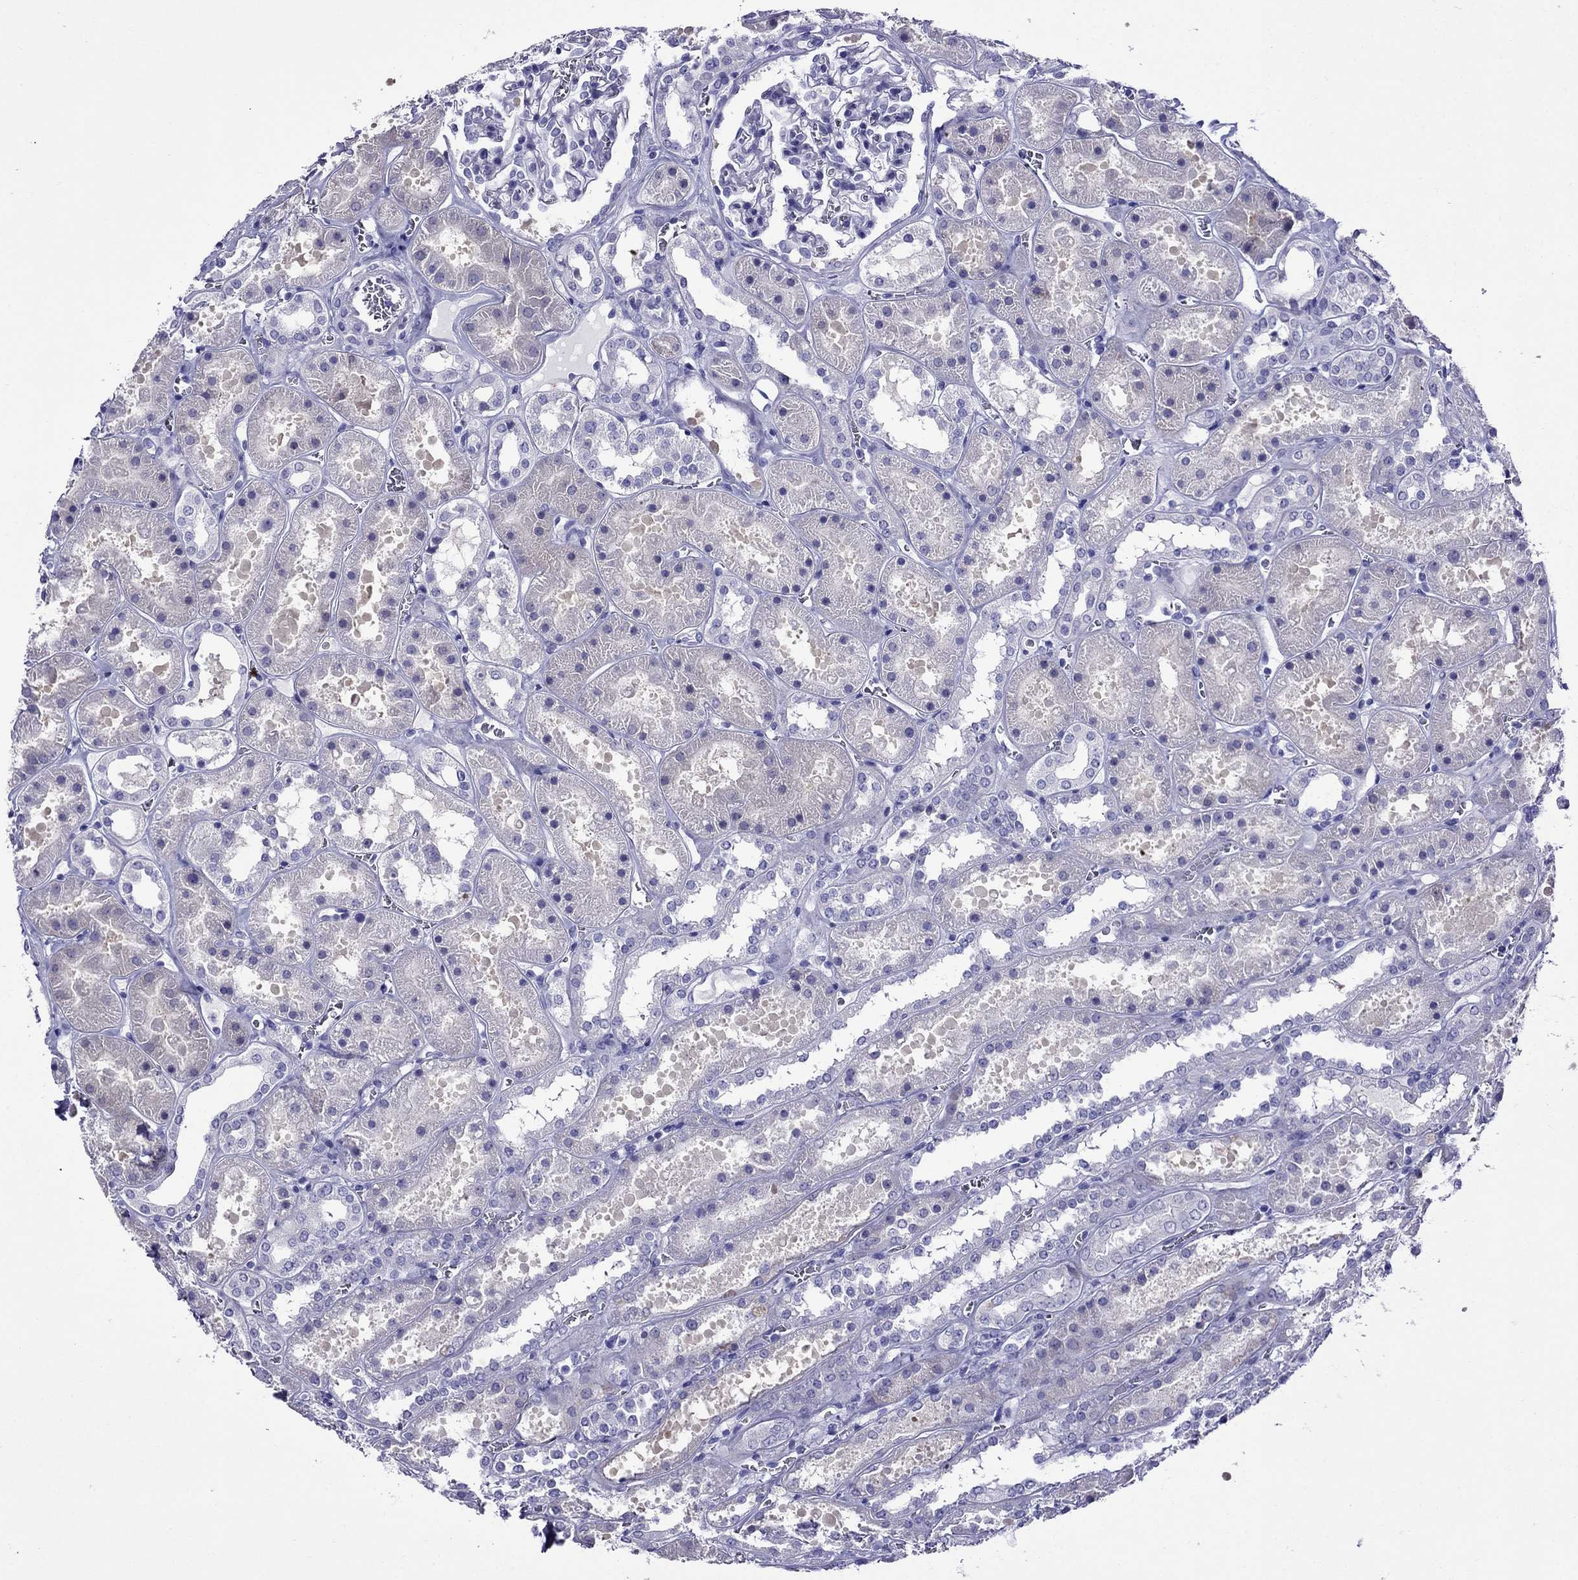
{"staining": {"intensity": "negative", "quantity": "none", "location": "none"}, "tissue": "kidney", "cell_type": "Cells in glomeruli", "image_type": "normal", "snomed": [{"axis": "morphology", "description": "Normal tissue, NOS"}, {"axis": "topography", "description": "Kidney"}], "caption": "Cells in glomeruli show no significant protein staining in normal kidney.", "gene": "CRYBA1", "patient": {"sex": "female", "age": 41}}